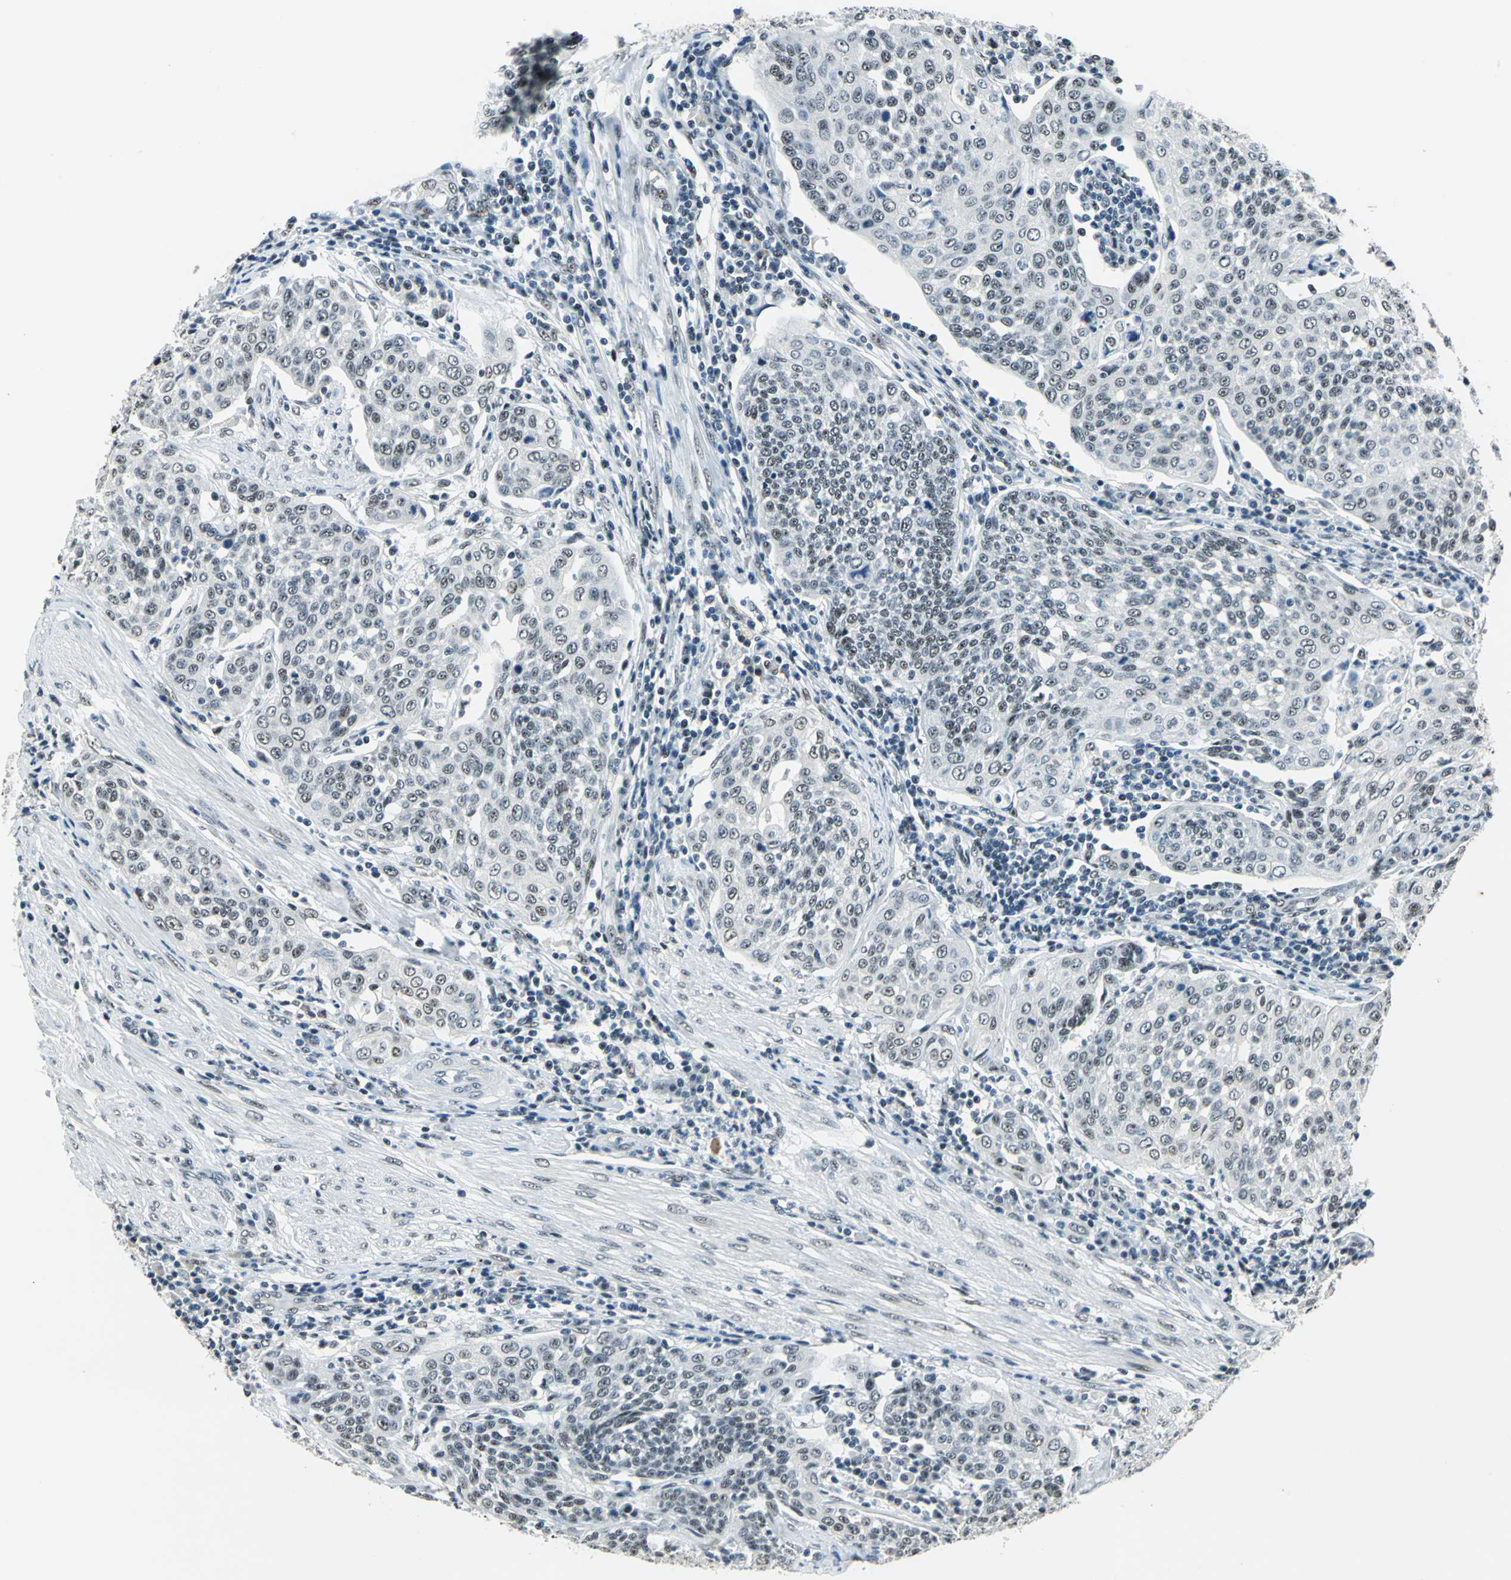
{"staining": {"intensity": "weak", "quantity": ">75%", "location": "nuclear"}, "tissue": "cervical cancer", "cell_type": "Tumor cells", "image_type": "cancer", "snomed": [{"axis": "morphology", "description": "Squamous cell carcinoma, NOS"}, {"axis": "topography", "description": "Cervix"}], "caption": "Weak nuclear positivity is identified in about >75% of tumor cells in cervical squamous cell carcinoma.", "gene": "KAT6B", "patient": {"sex": "female", "age": 34}}